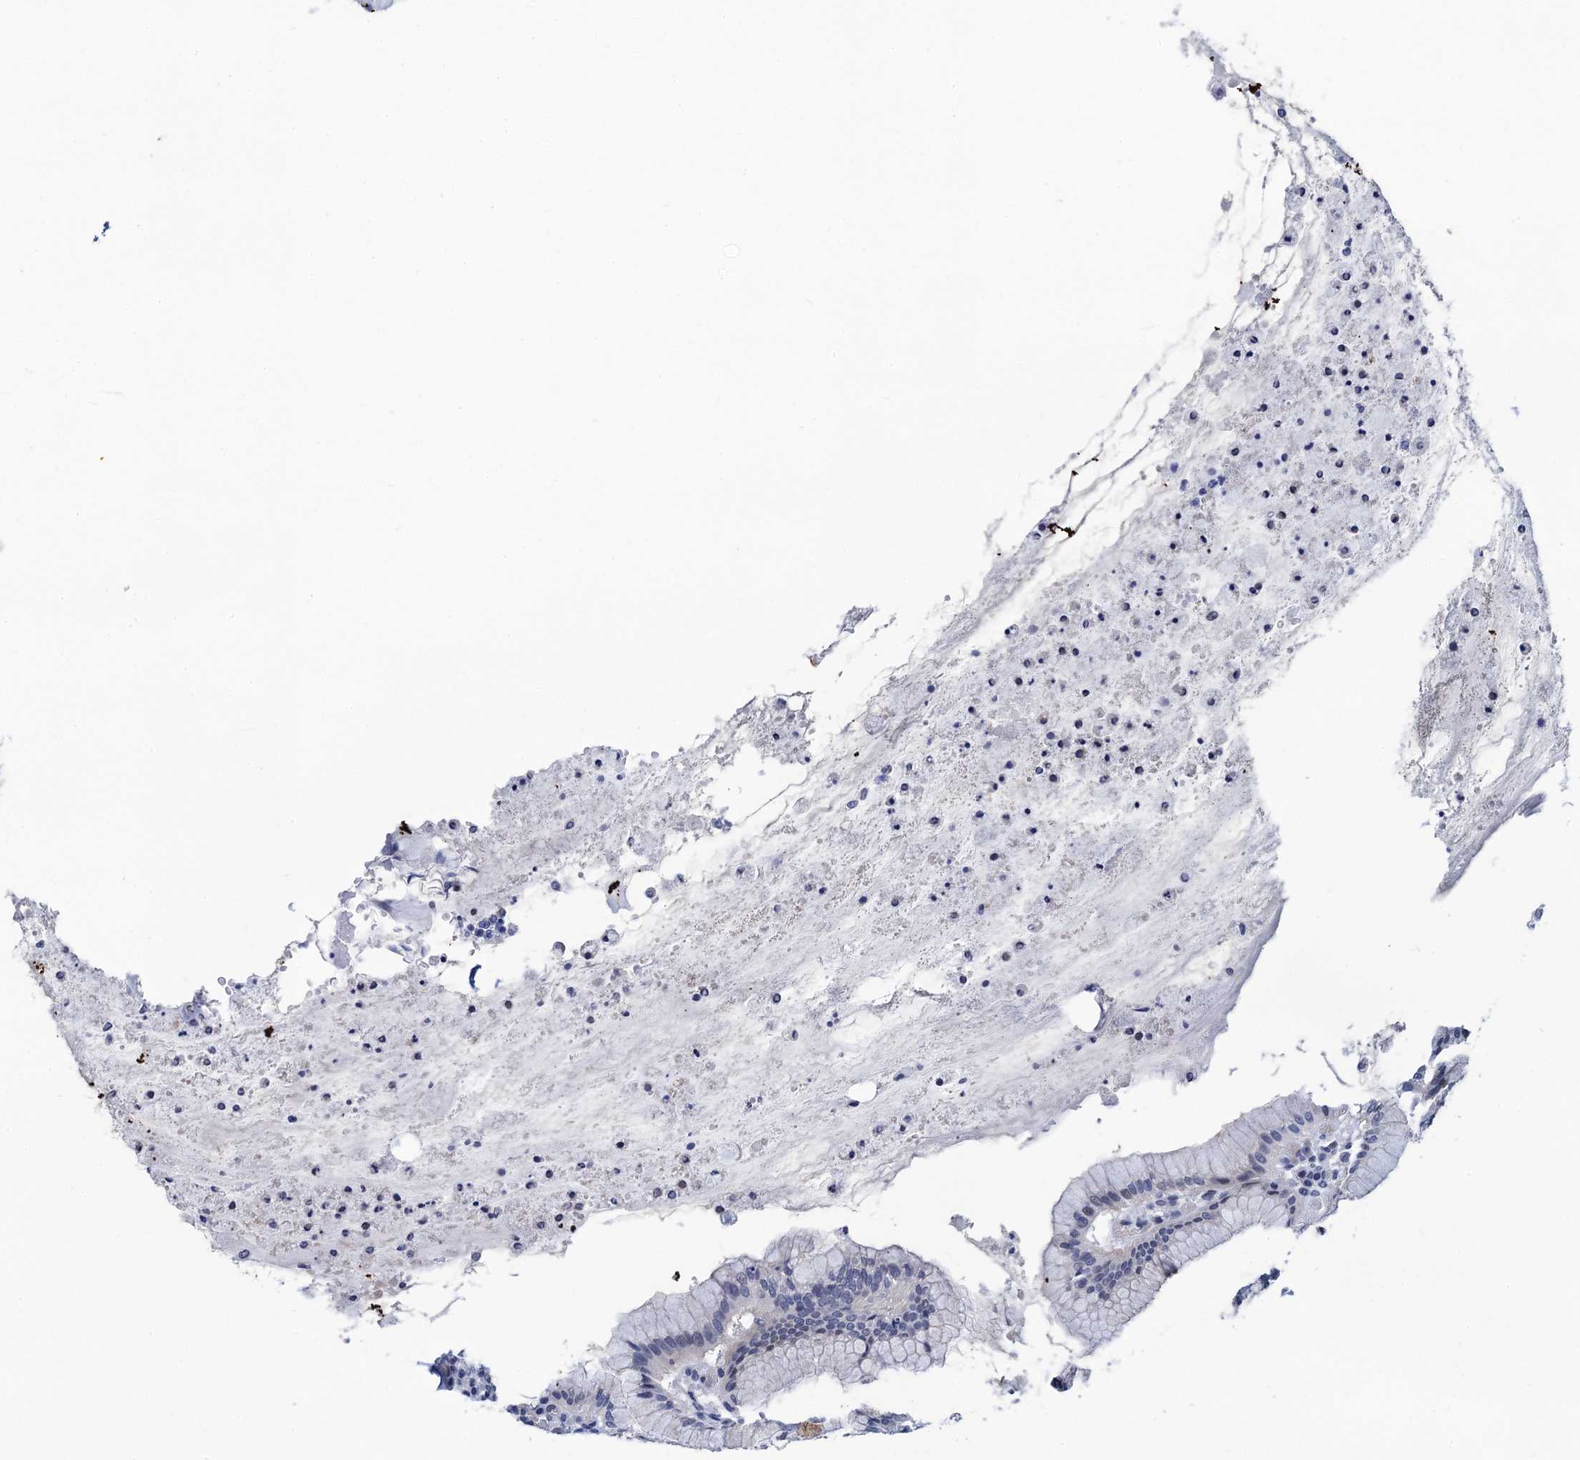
{"staining": {"intensity": "weak", "quantity": "25%-75%", "location": "cytoplasmic/membranous,nuclear"}, "tissue": "stomach", "cell_type": "Glandular cells", "image_type": "normal", "snomed": [{"axis": "morphology", "description": "Normal tissue, NOS"}, {"axis": "topography", "description": "Stomach"}], "caption": "Immunohistochemical staining of benign human stomach displays low levels of weak cytoplasmic/membranous,nuclear staining in about 25%-75% of glandular cells.", "gene": "C16orf87", "patient": {"sex": "male", "age": 55}}